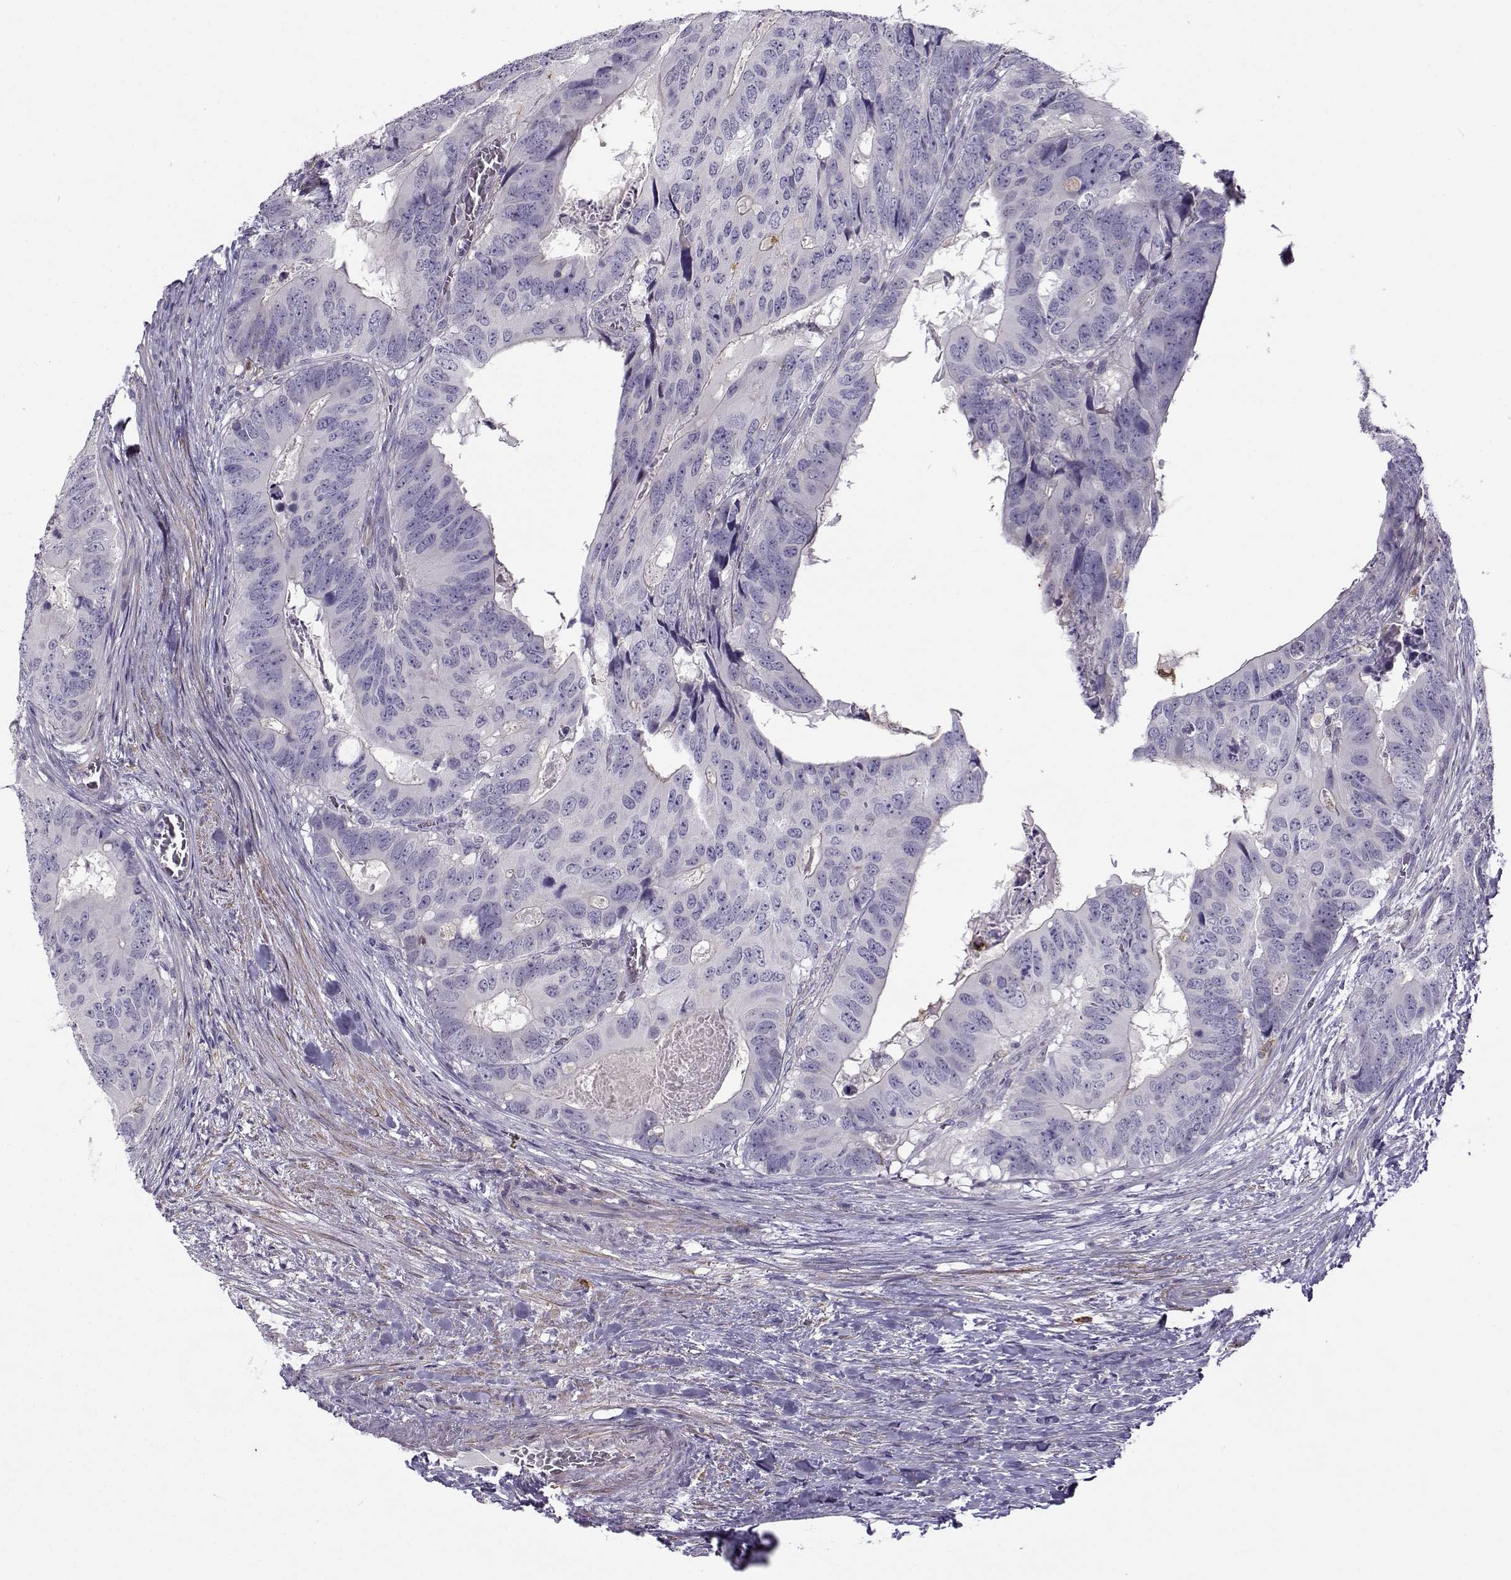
{"staining": {"intensity": "negative", "quantity": "none", "location": "none"}, "tissue": "colorectal cancer", "cell_type": "Tumor cells", "image_type": "cancer", "snomed": [{"axis": "morphology", "description": "Adenocarcinoma, NOS"}, {"axis": "topography", "description": "Colon"}], "caption": "High power microscopy image of an immunohistochemistry photomicrograph of colorectal adenocarcinoma, revealing no significant staining in tumor cells.", "gene": "UCP3", "patient": {"sex": "male", "age": 79}}